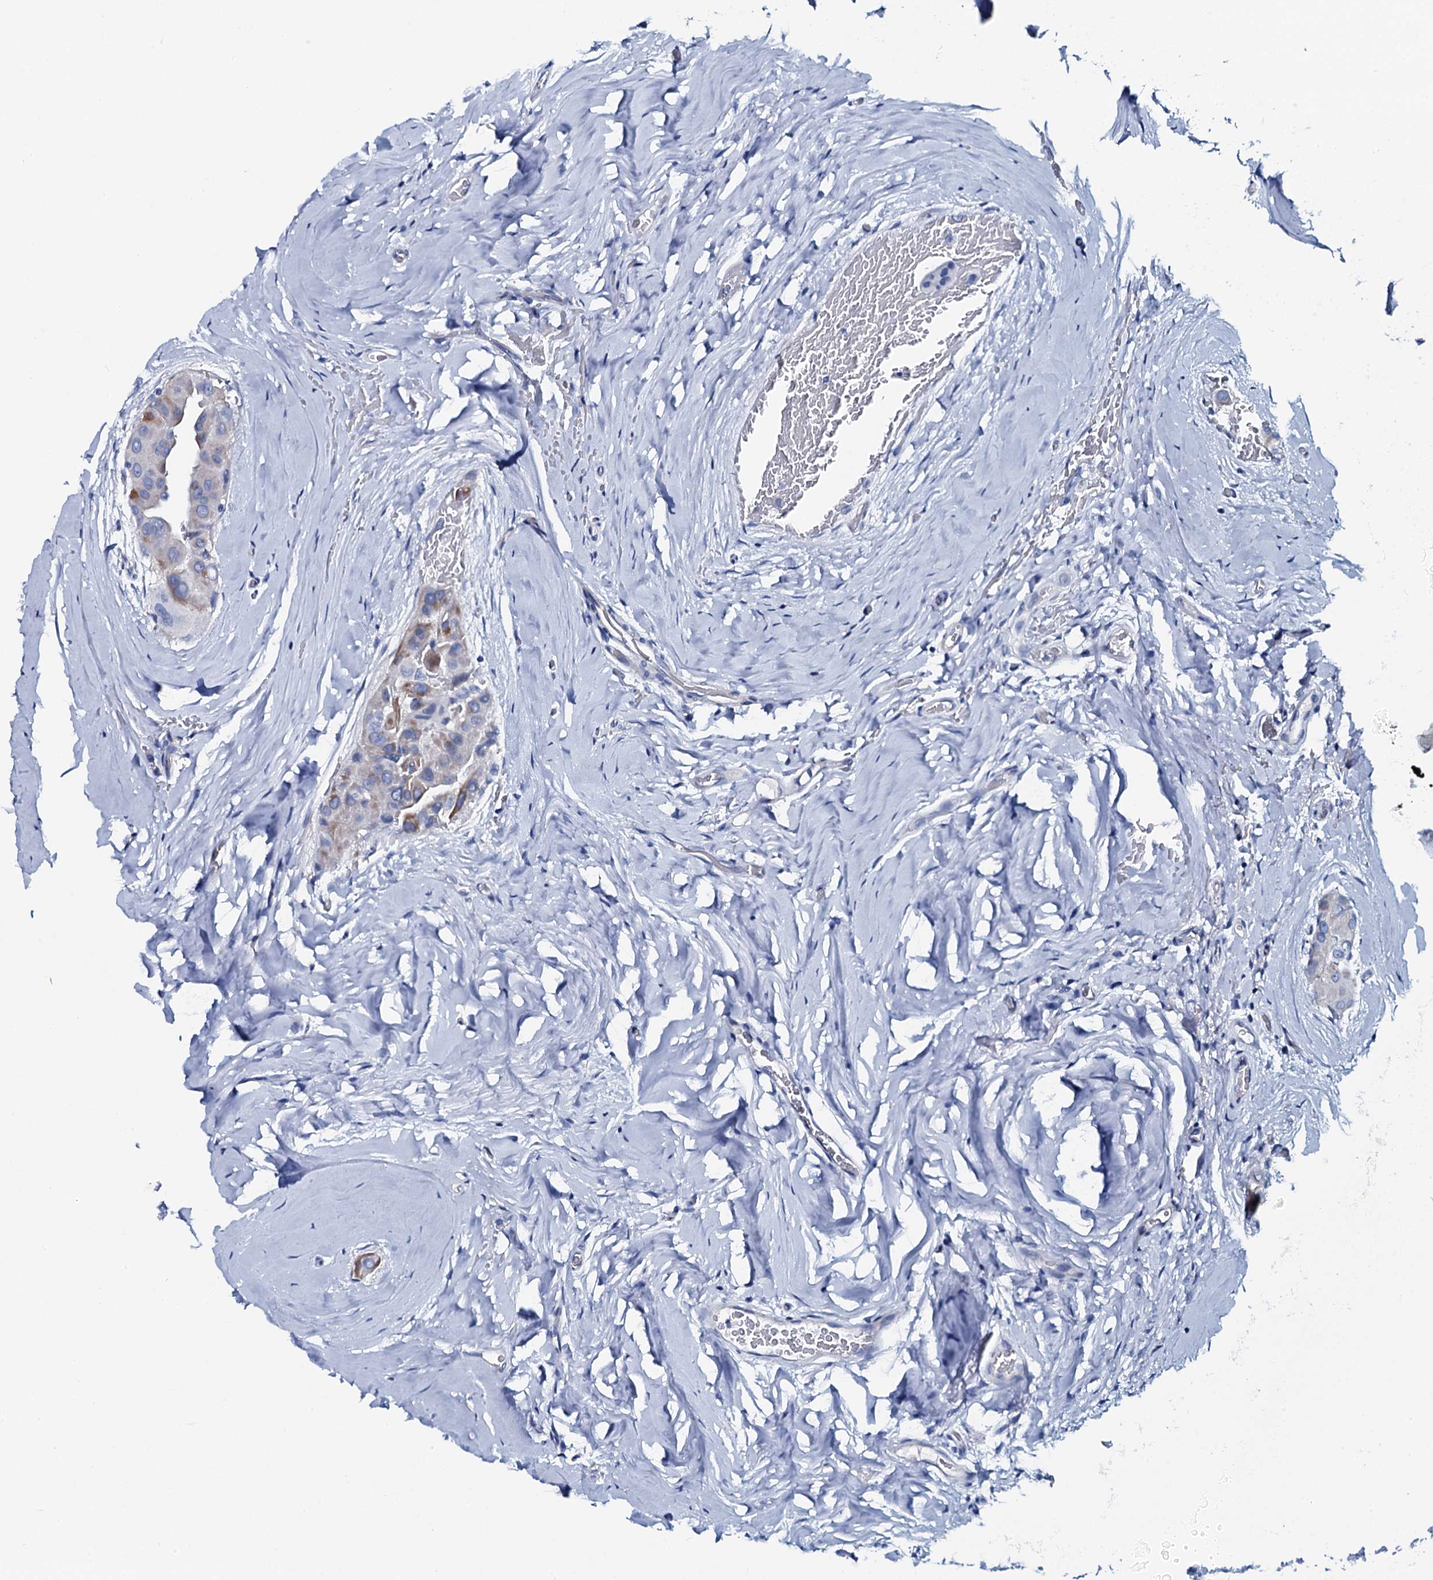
{"staining": {"intensity": "weak", "quantity": "<25%", "location": "cytoplasmic/membranous"}, "tissue": "thyroid cancer", "cell_type": "Tumor cells", "image_type": "cancer", "snomed": [{"axis": "morphology", "description": "Papillary adenocarcinoma, NOS"}, {"axis": "topography", "description": "Thyroid gland"}], "caption": "Tumor cells show no significant protein expression in thyroid cancer (papillary adenocarcinoma).", "gene": "GYS2", "patient": {"sex": "male", "age": 33}}